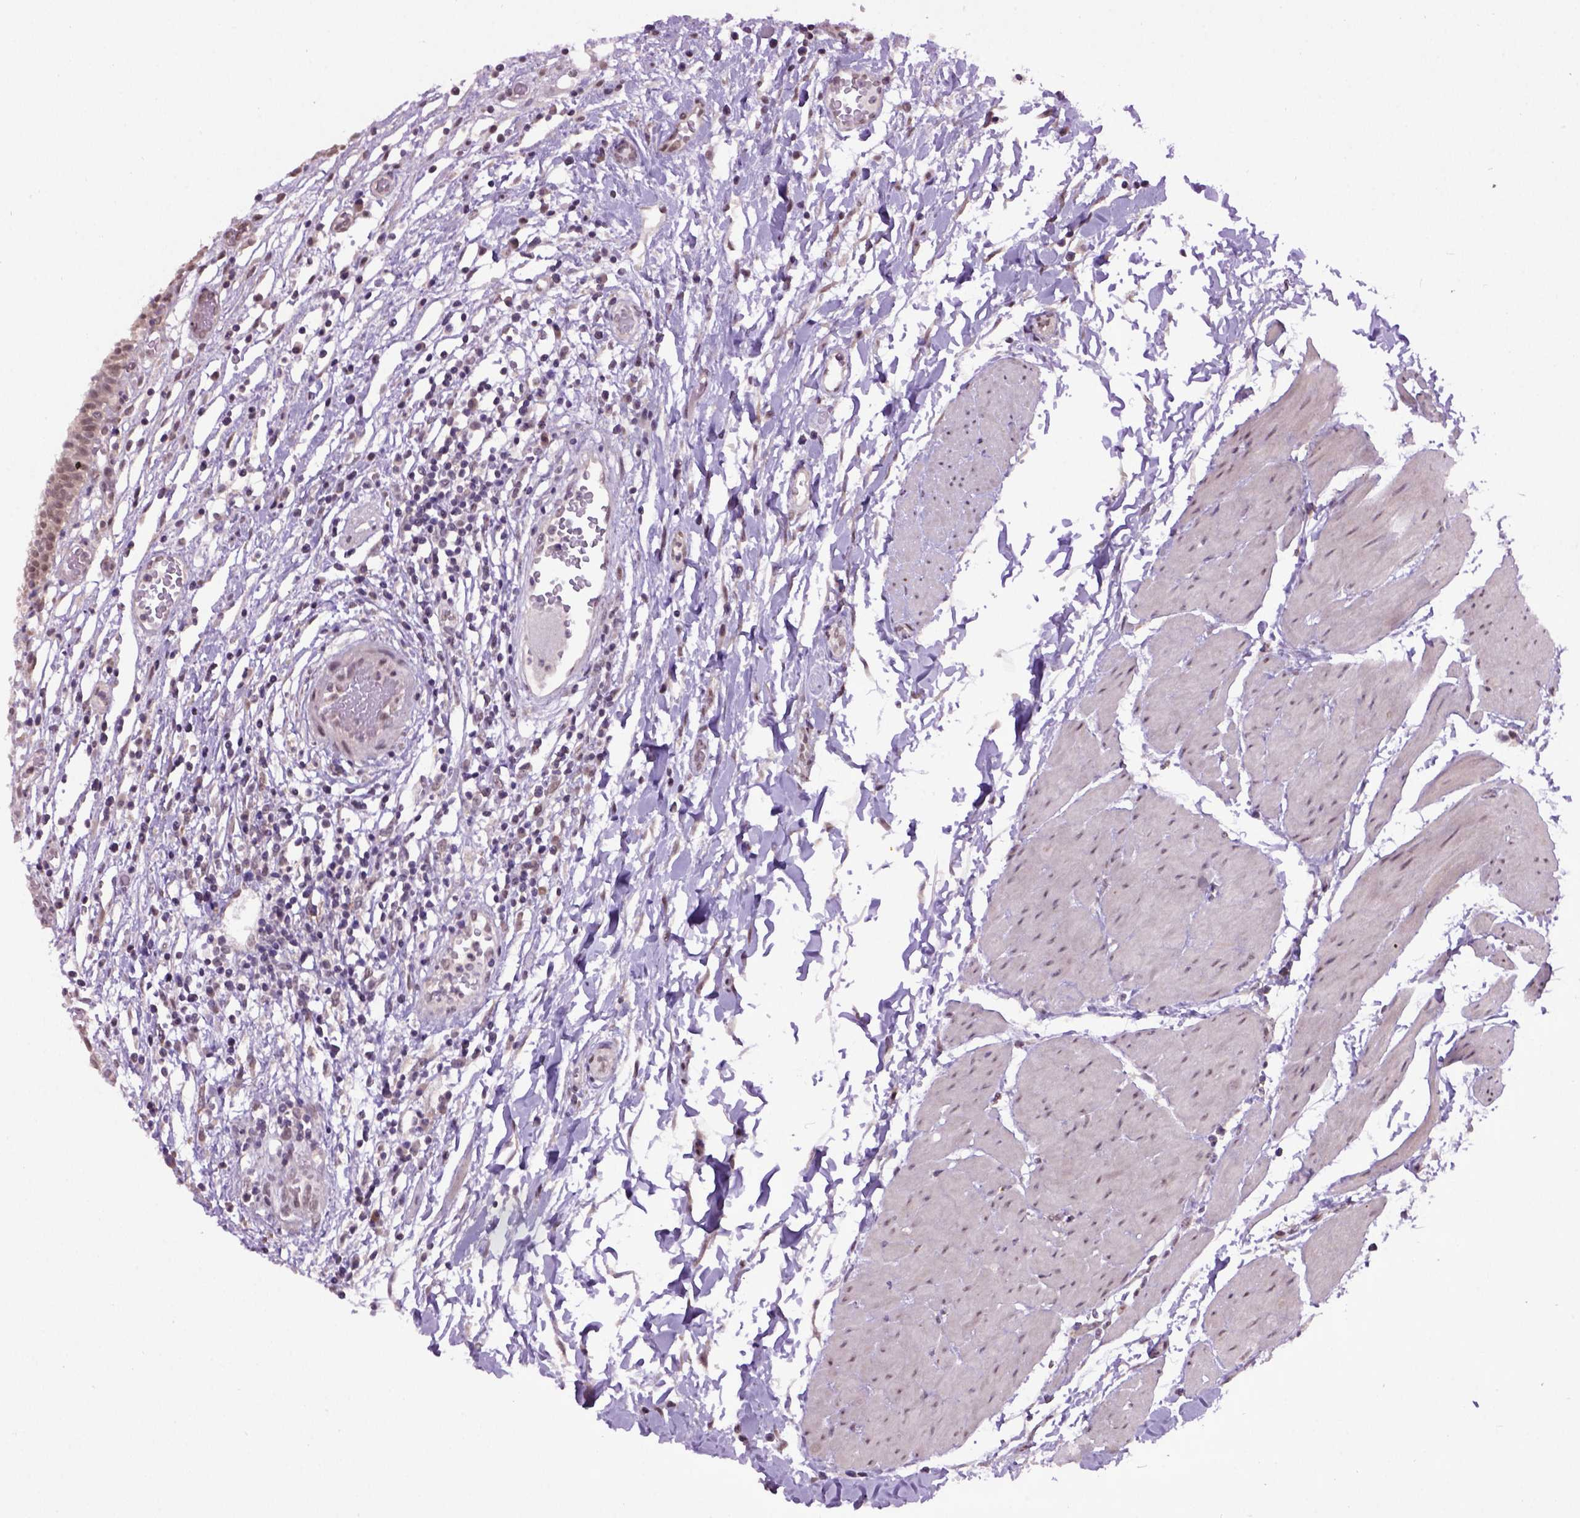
{"staining": {"intensity": "moderate", "quantity": "<25%", "location": "nuclear"}, "tissue": "urinary bladder", "cell_type": "Urothelial cells", "image_type": "normal", "snomed": [{"axis": "morphology", "description": "Normal tissue, NOS"}, {"axis": "topography", "description": "Urinary bladder"}], "caption": "A micrograph showing moderate nuclear expression in about <25% of urothelial cells in benign urinary bladder, as visualized by brown immunohistochemical staining.", "gene": "RAB43", "patient": {"sex": "male", "age": 64}}